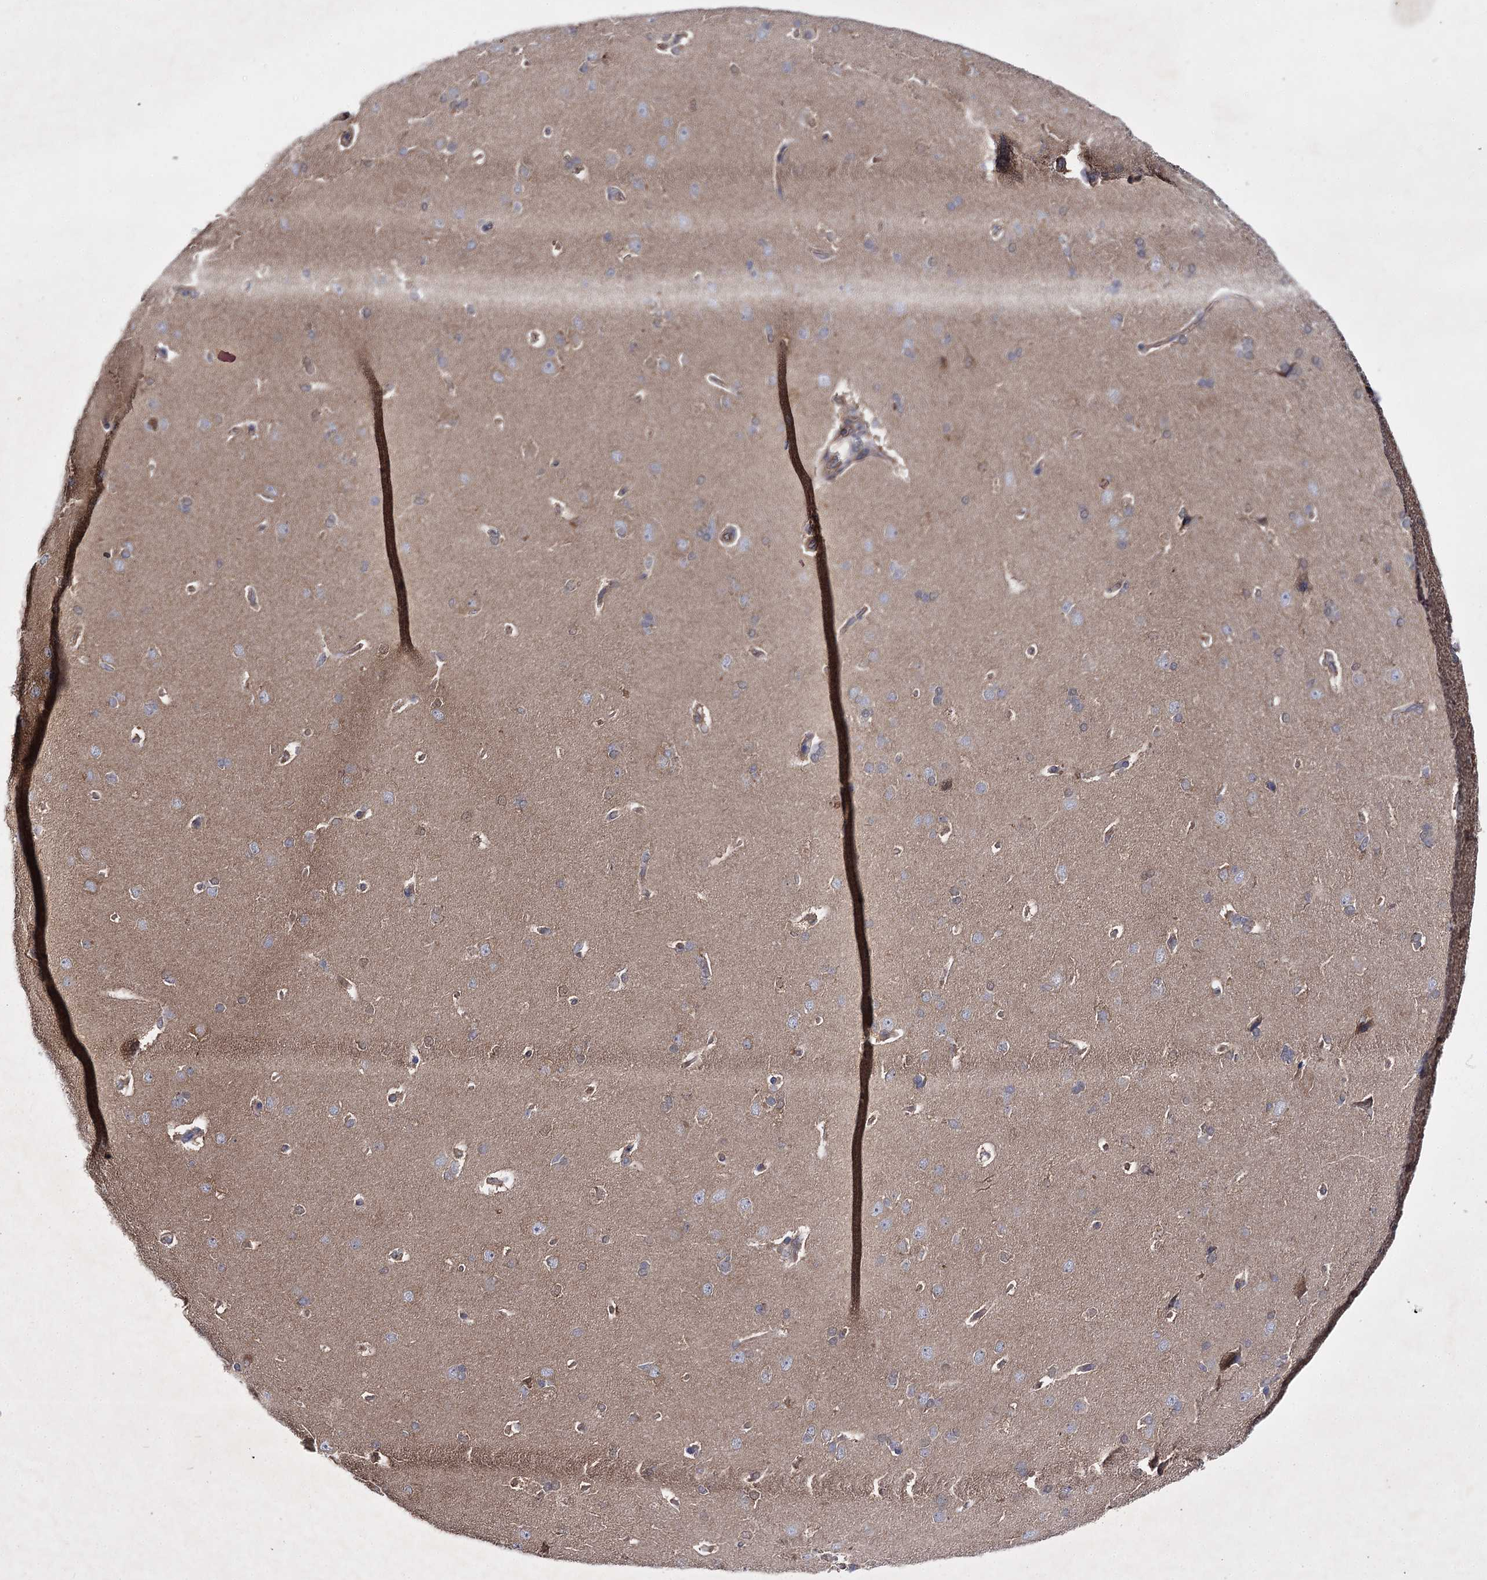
{"staining": {"intensity": "moderate", "quantity": ">75%", "location": "cytoplasmic/membranous"}, "tissue": "cerebral cortex", "cell_type": "Endothelial cells", "image_type": "normal", "snomed": [{"axis": "morphology", "description": "Normal tissue, NOS"}, {"axis": "topography", "description": "Cerebral cortex"}], "caption": "This image reveals normal cerebral cortex stained with immunohistochemistry (IHC) to label a protein in brown. The cytoplasmic/membranous of endothelial cells show moderate positivity for the protein. Nuclei are counter-stained blue.", "gene": "BCR", "patient": {"sex": "male", "age": 62}}